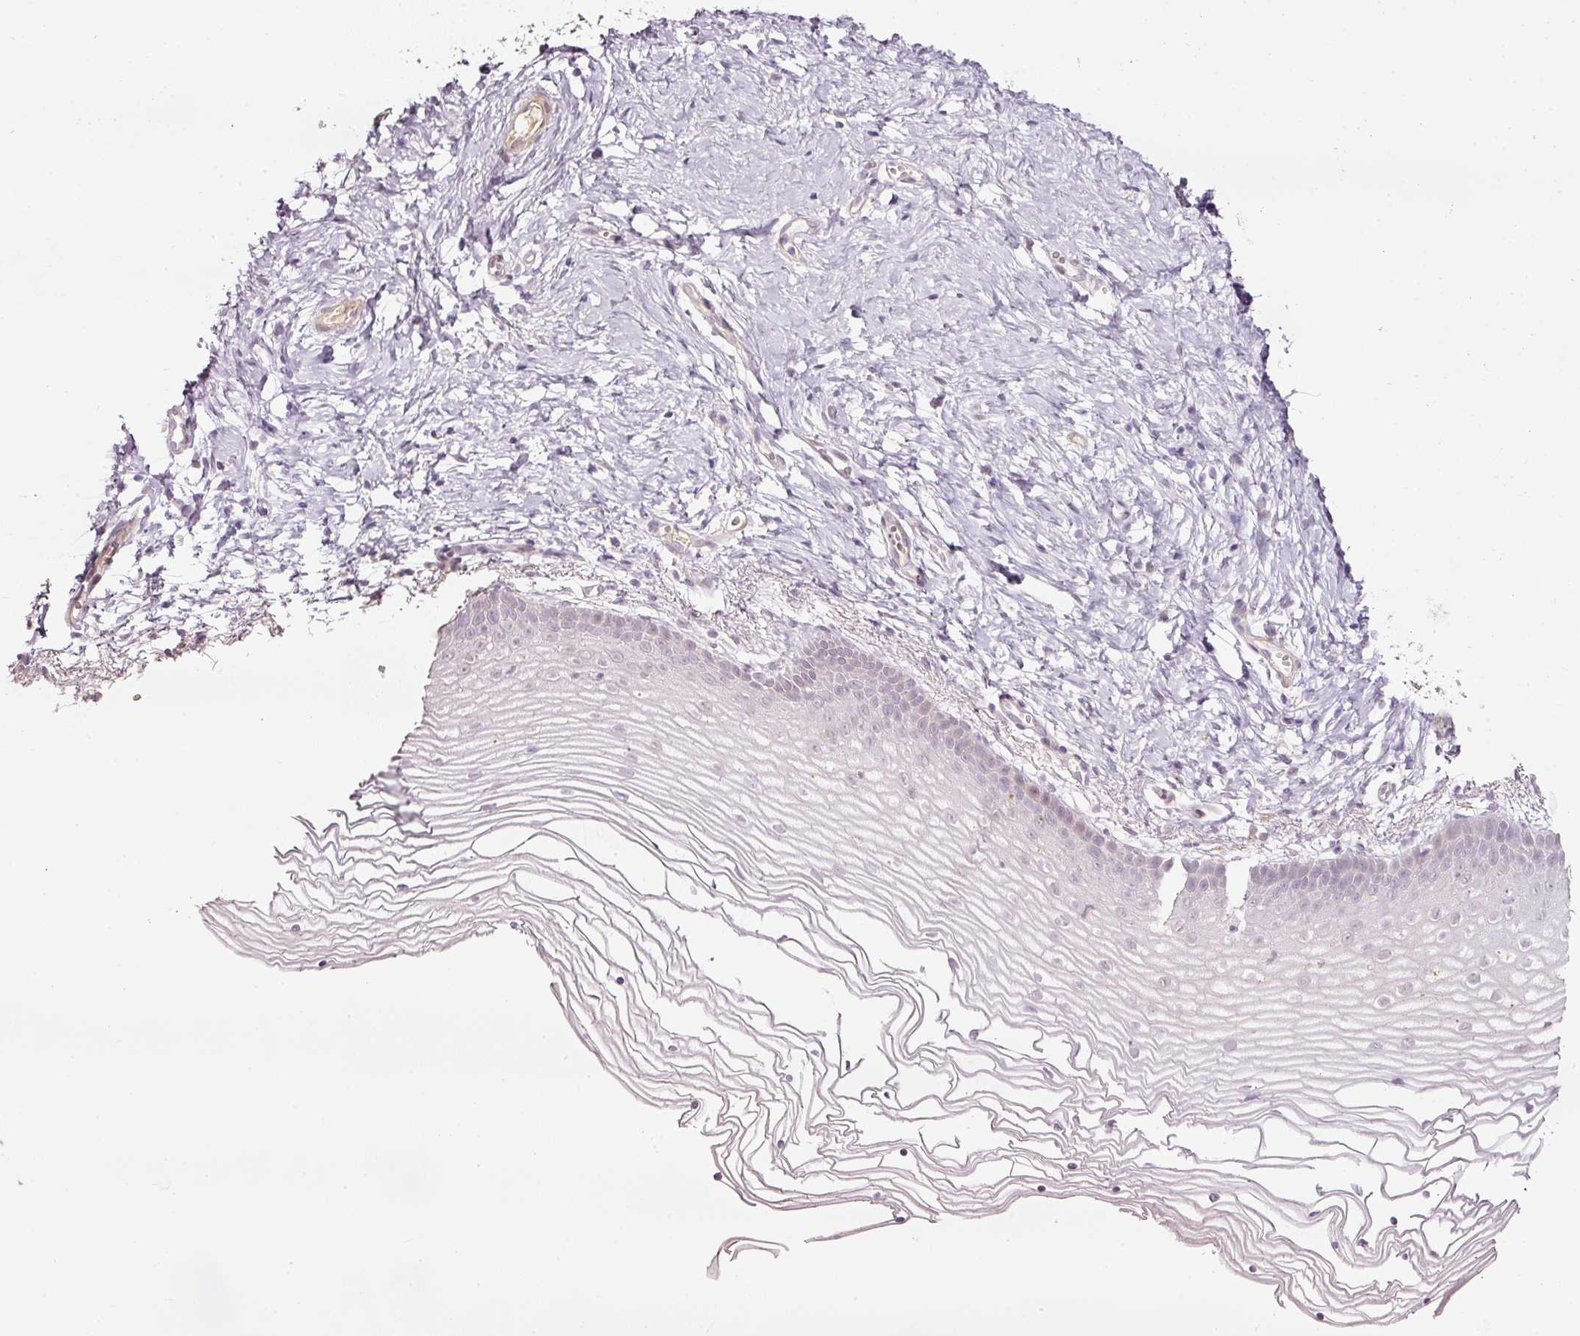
{"staining": {"intensity": "negative", "quantity": "none", "location": "none"}, "tissue": "vagina", "cell_type": "Squamous epithelial cells", "image_type": "normal", "snomed": [{"axis": "morphology", "description": "Normal tissue, NOS"}, {"axis": "topography", "description": "Vagina"}], "caption": "The IHC photomicrograph has no significant staining in squamous epithelial cells of vagina.", "gene": "TOGARAM1", "patient": {"sex": "female", "age": 56}}